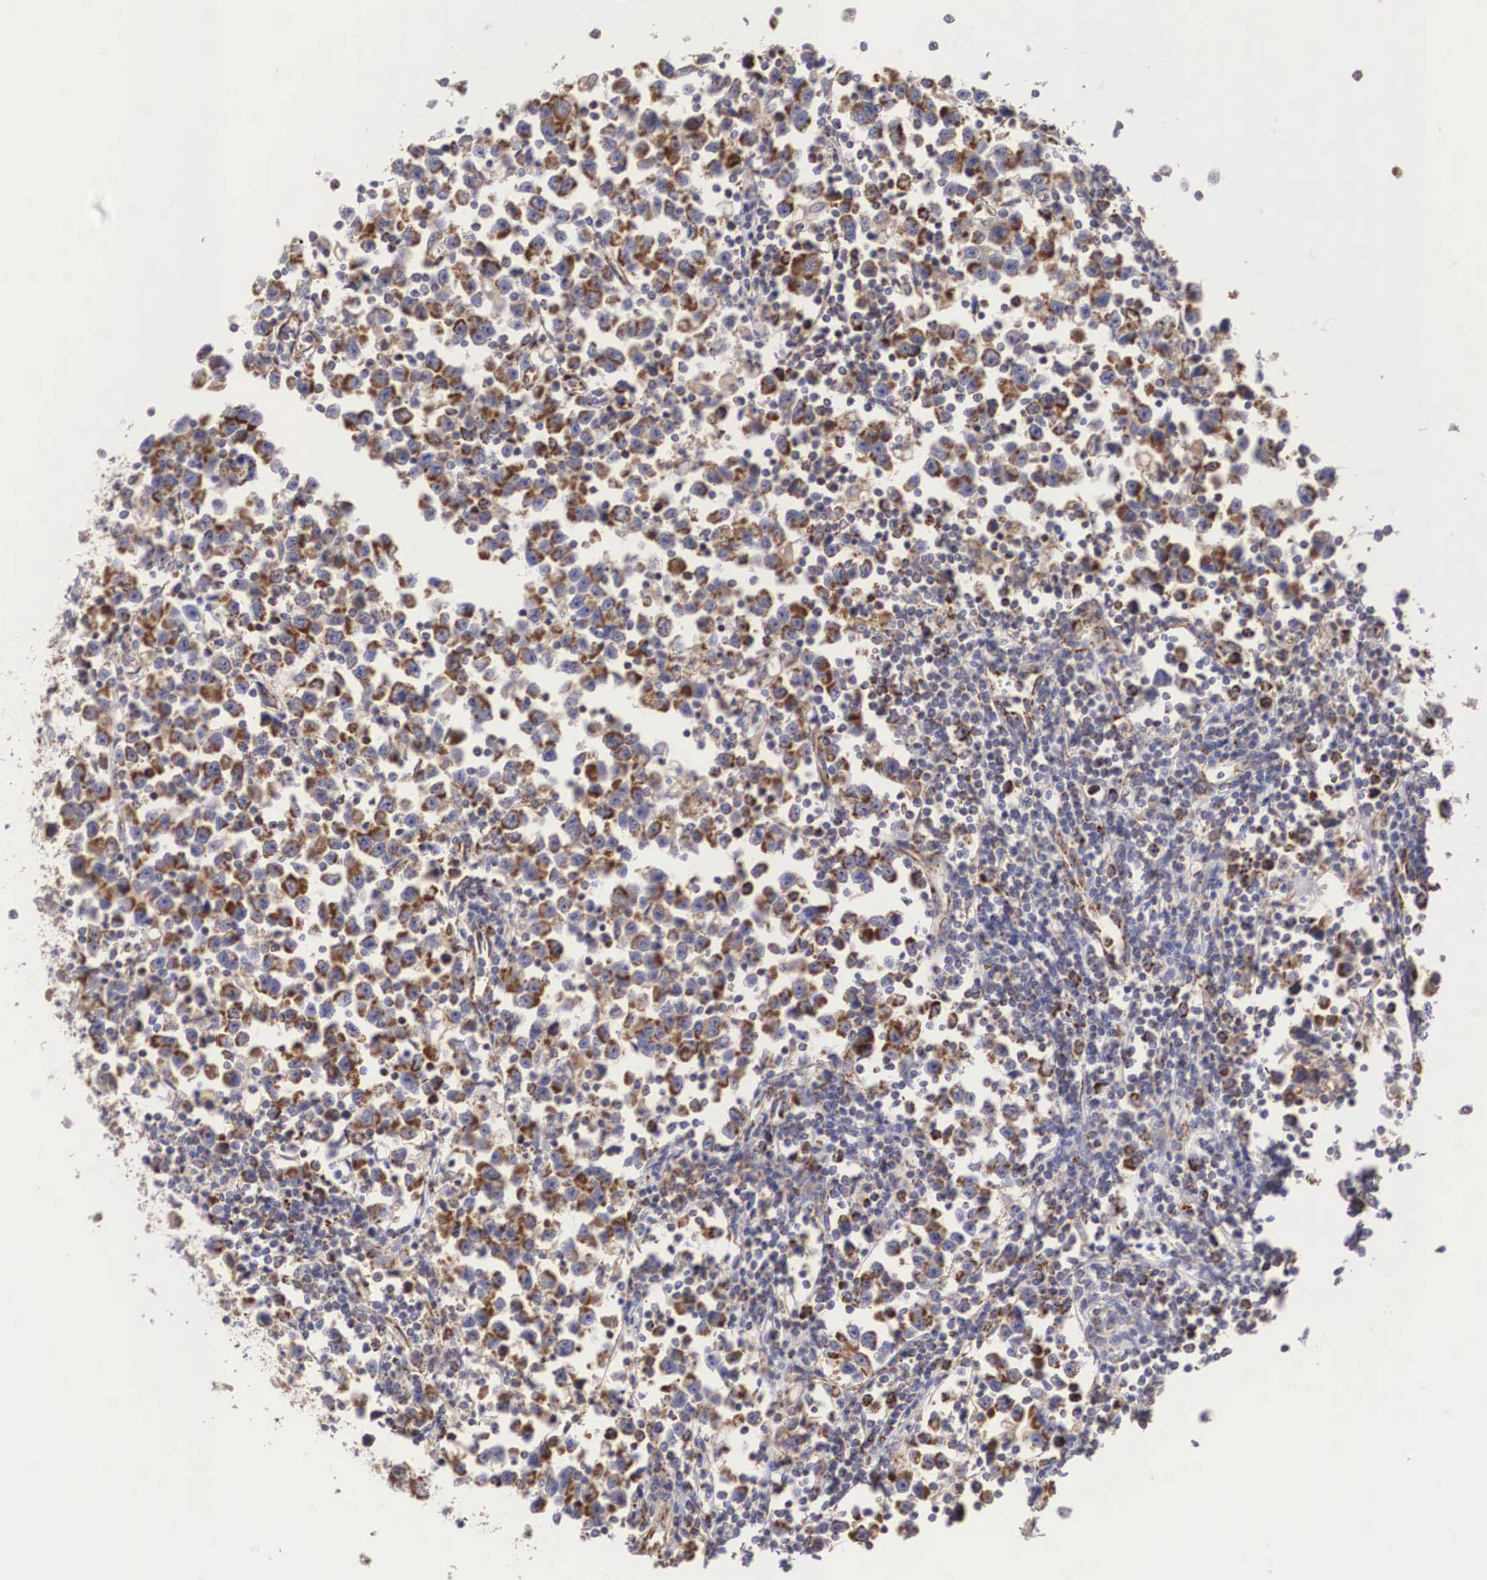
{"staining": {"intensity": "moderate", "quantity": ">75%", "location": "cytoplasmic/membranous"}, "tissue": "testis cancer", "cell_type": "Tumor cells", "image_type": "cancer", "snomed": [{"axis": "morphology", "description": "Seminoma, NOS"}, {"axis": "topography", "description": "Testis"}], "caption": "A histopathology image showing moderate cytoplasmic/membranous positivity in approximately >75% of tumor cells in testis cancer, as visualized by brown immunohistochemical staining.", "gene": "XPNPEP3", "patient": {"sex": "male", "age": 43}}